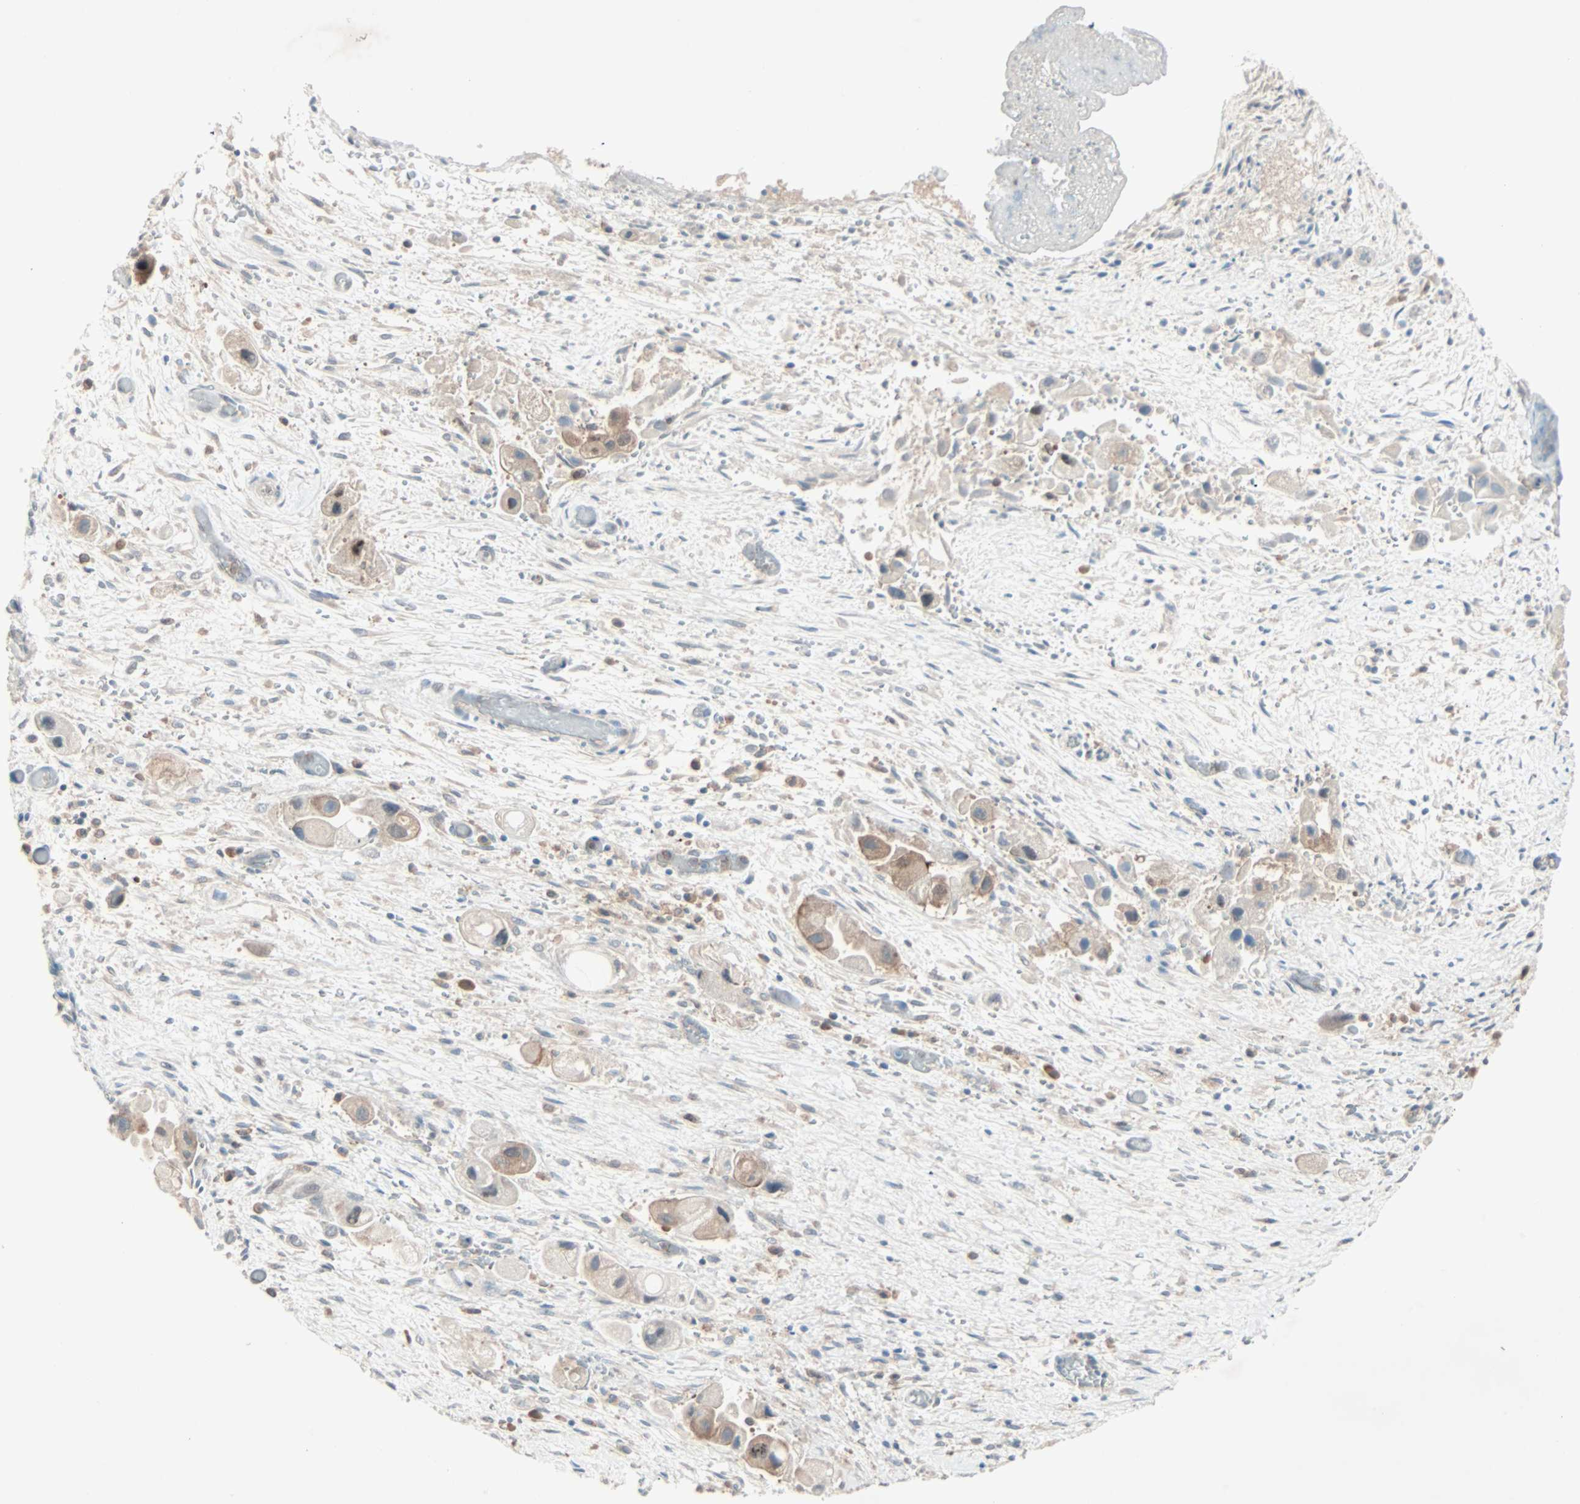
{"staining": {"intensity": "moderate", "quantity": "25%-75%", "location": "cytoplasmic/membranous"}, "tissue": "liver cancer", "cell_type": "Tumor cells", "image_type": "cancer", "snomed": [{"axis": "morphology", "description": "Cholangiocarcinoma"}, {"axis": "topography", "description": "Liver"}], "caption": "Liver cancer (cholangiocarcinoma) was stained to show a protein in brown. There is medium levels of moderate cytoplasmic/membranous expression in about 25%-75% of tumor cells. Using DAB (3,3'-diaminobenzidine) (brown) and hematoxylin (blue) stains, captured at high magnification using brightfield microscopy.", "gene": "SMIM8", "patient": {"sex": "male", "age": 50}}